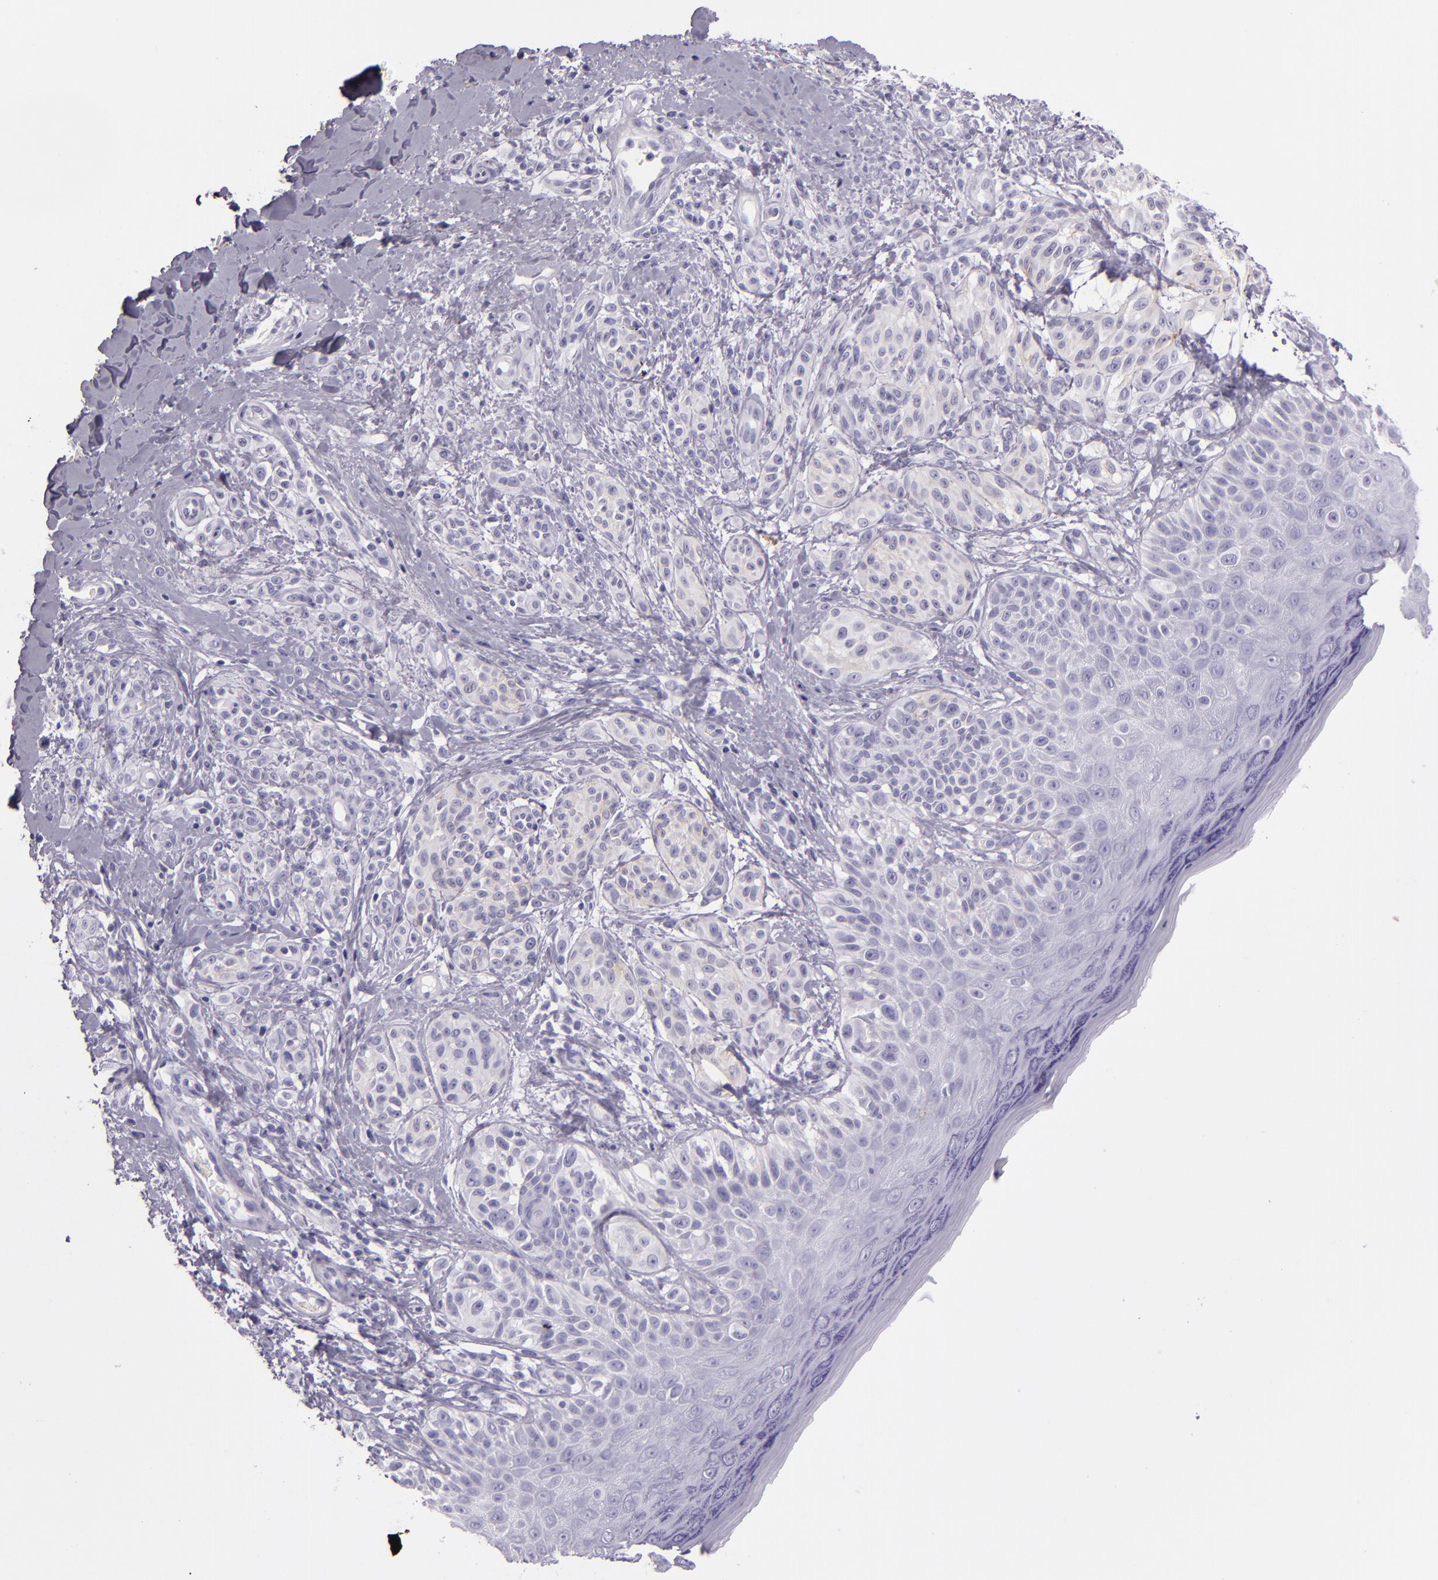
{"staining": {"intensity": "negative", "quantity": "none", "location": "none"}, "tissue": "melanoma", "cell_type": "Tumor cells", "image_type": "cancer", "snomed": [{"axis": "morphology", "description": "Malignant melanoma, NOS"}, {"axis": "topography", "description": "Skin"}], "caption": "Immunohistochemistry (IHC) histopathology image of human melanoma stained for a protein (brown), which reveals no staining in tumor cells. (DAB immunohistochemistry (IHC), high magnification).", "gene": "CEACAM1", "patient": {"sex": "male", "age": 57}}